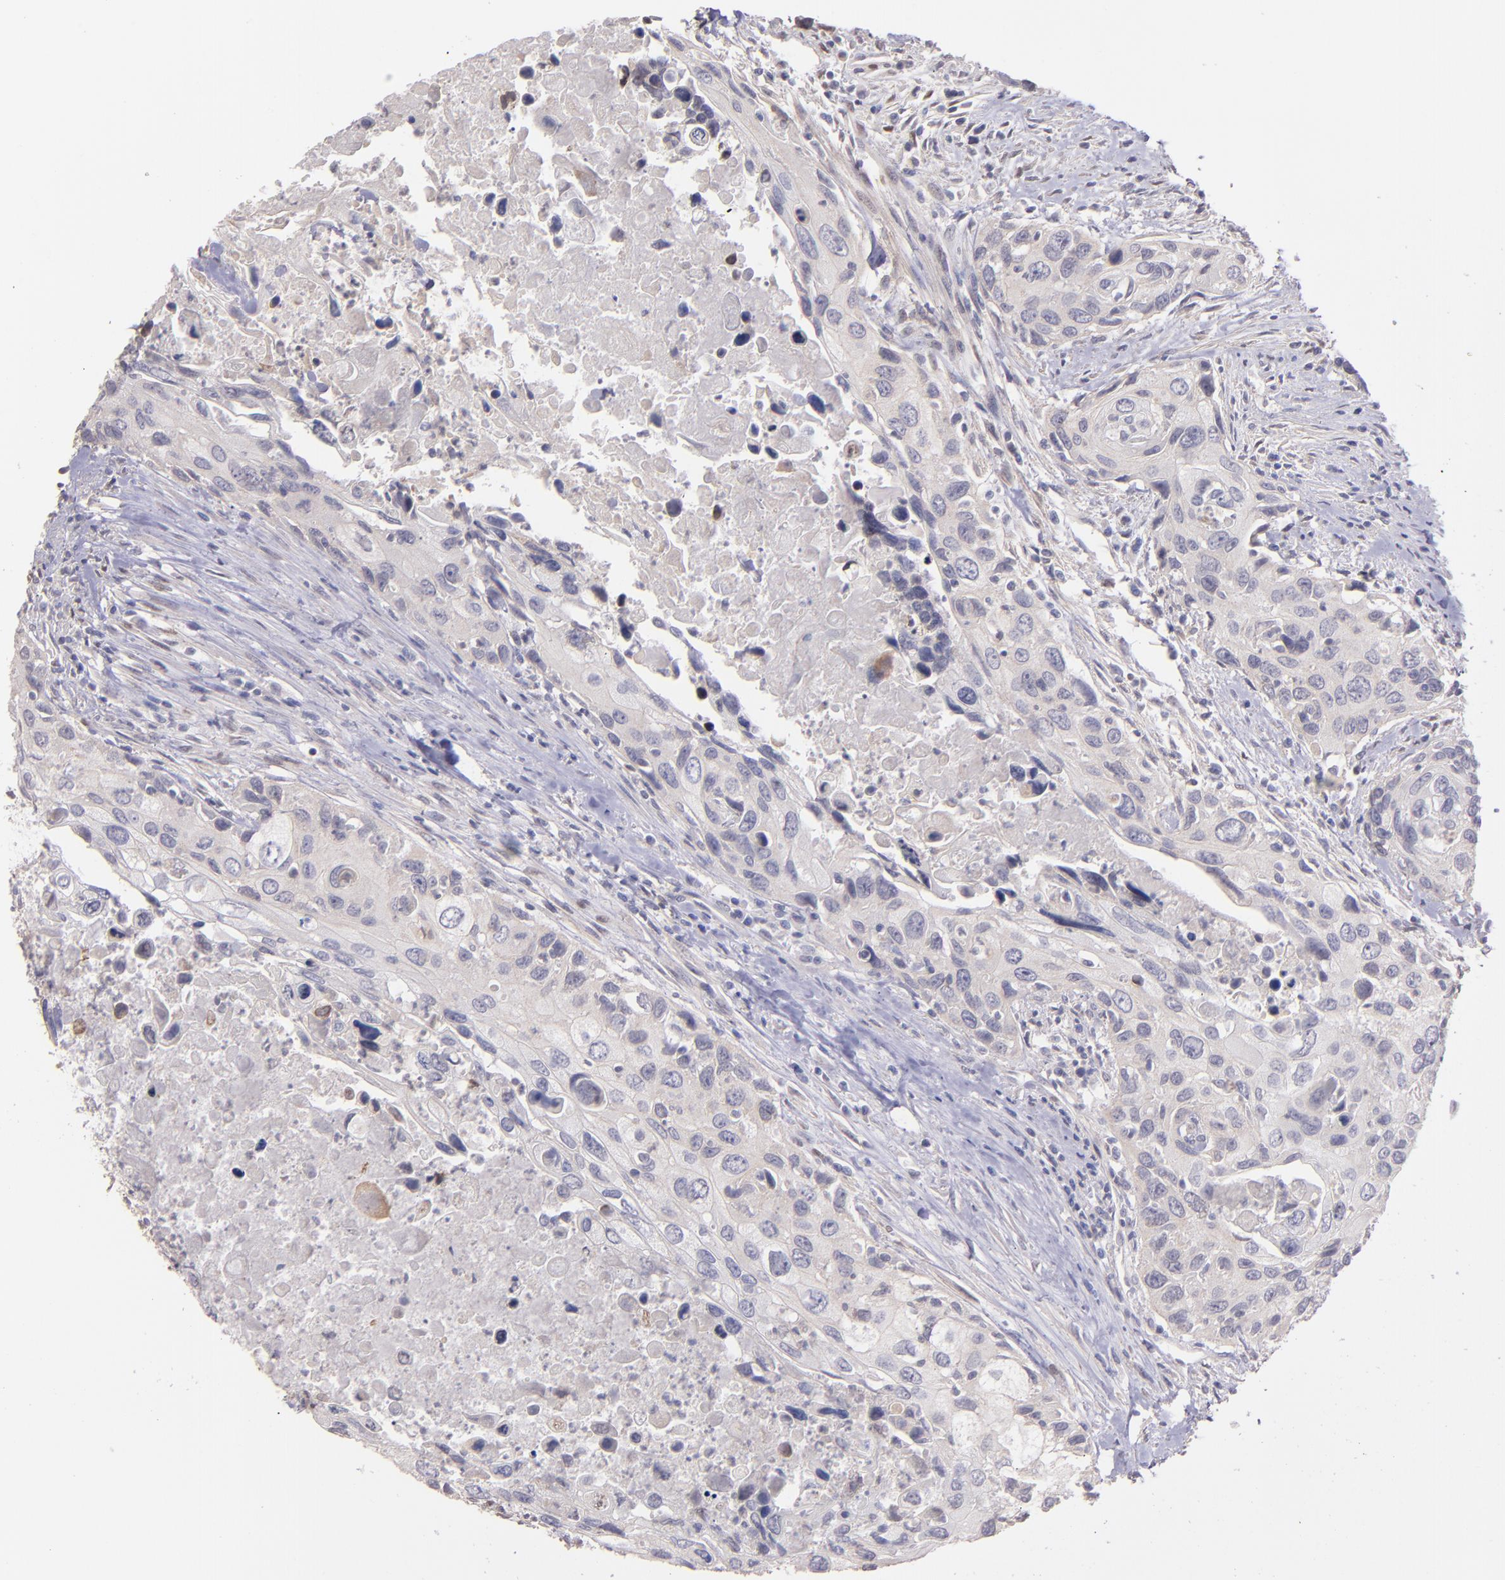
{"staining": {"intensity": "negative", "quantity": "none", "location": "none"}, "tissue": "urothelial cancer", "cell_type": "Tumor cells", "image_type": "cancer", "snomed": [{"axis": "morphology", "description": "Urothelial carcinoma, High grade"}, {"axis": "topography", "description": "Urinary bladder"}], "caption": "A histopathology image of high-grade urothelial carcinoma stained for a protein displays no brown staining in tumor cells. The staining was performed using DAB (3,3'-diaminobenzidine) to visualize the protein expression in brown, while the nuclei were stained in blue with hematoxylin (Magnification: 20x).", "gene": "NUP62CL", "patient": {"sex": "male", "age": 71}}